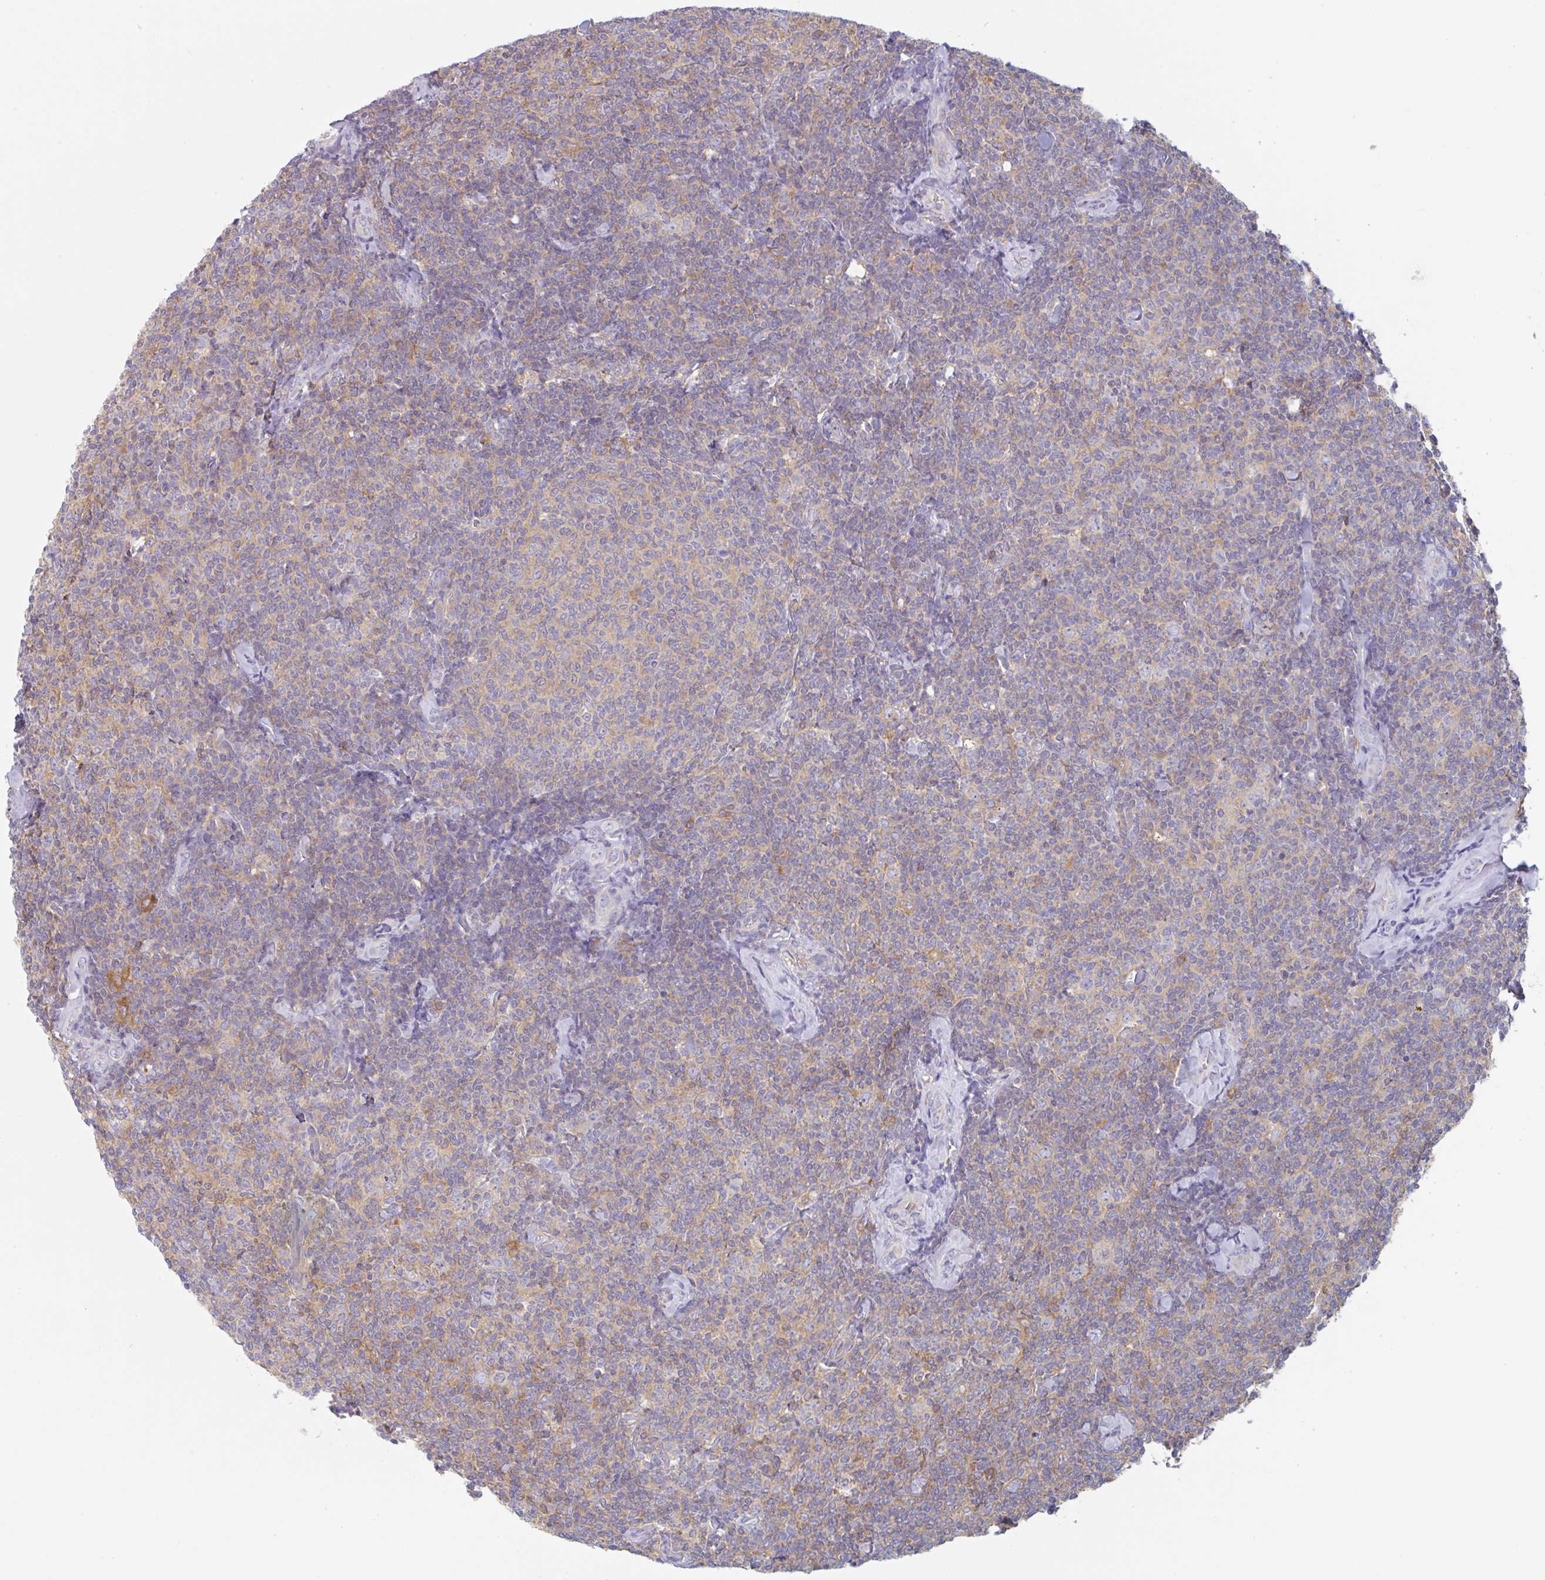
{"staining": {"intensity": "negative", "quantity": "none", "location": "none"}, "tissue": "lymphoma", "cell_type": "Tumor cells", "image_type": "cancer", "snomed": [{"axis": "morphology", "description": "Malignant lymphoma, non-Hodgkin's type, Low grade"}, {"axis": "topography", "description": "Lymph node"}], "caption": "Immunohistochemistry (IHC) histopathology image of human low-grade malignant lymphoma, non-Hodgkin's type stained for a protein (brown), which demonstrates no positivity in tumor cells.", "gene": "AMPD2", "patient": {"sex": "female", "age": 56}}